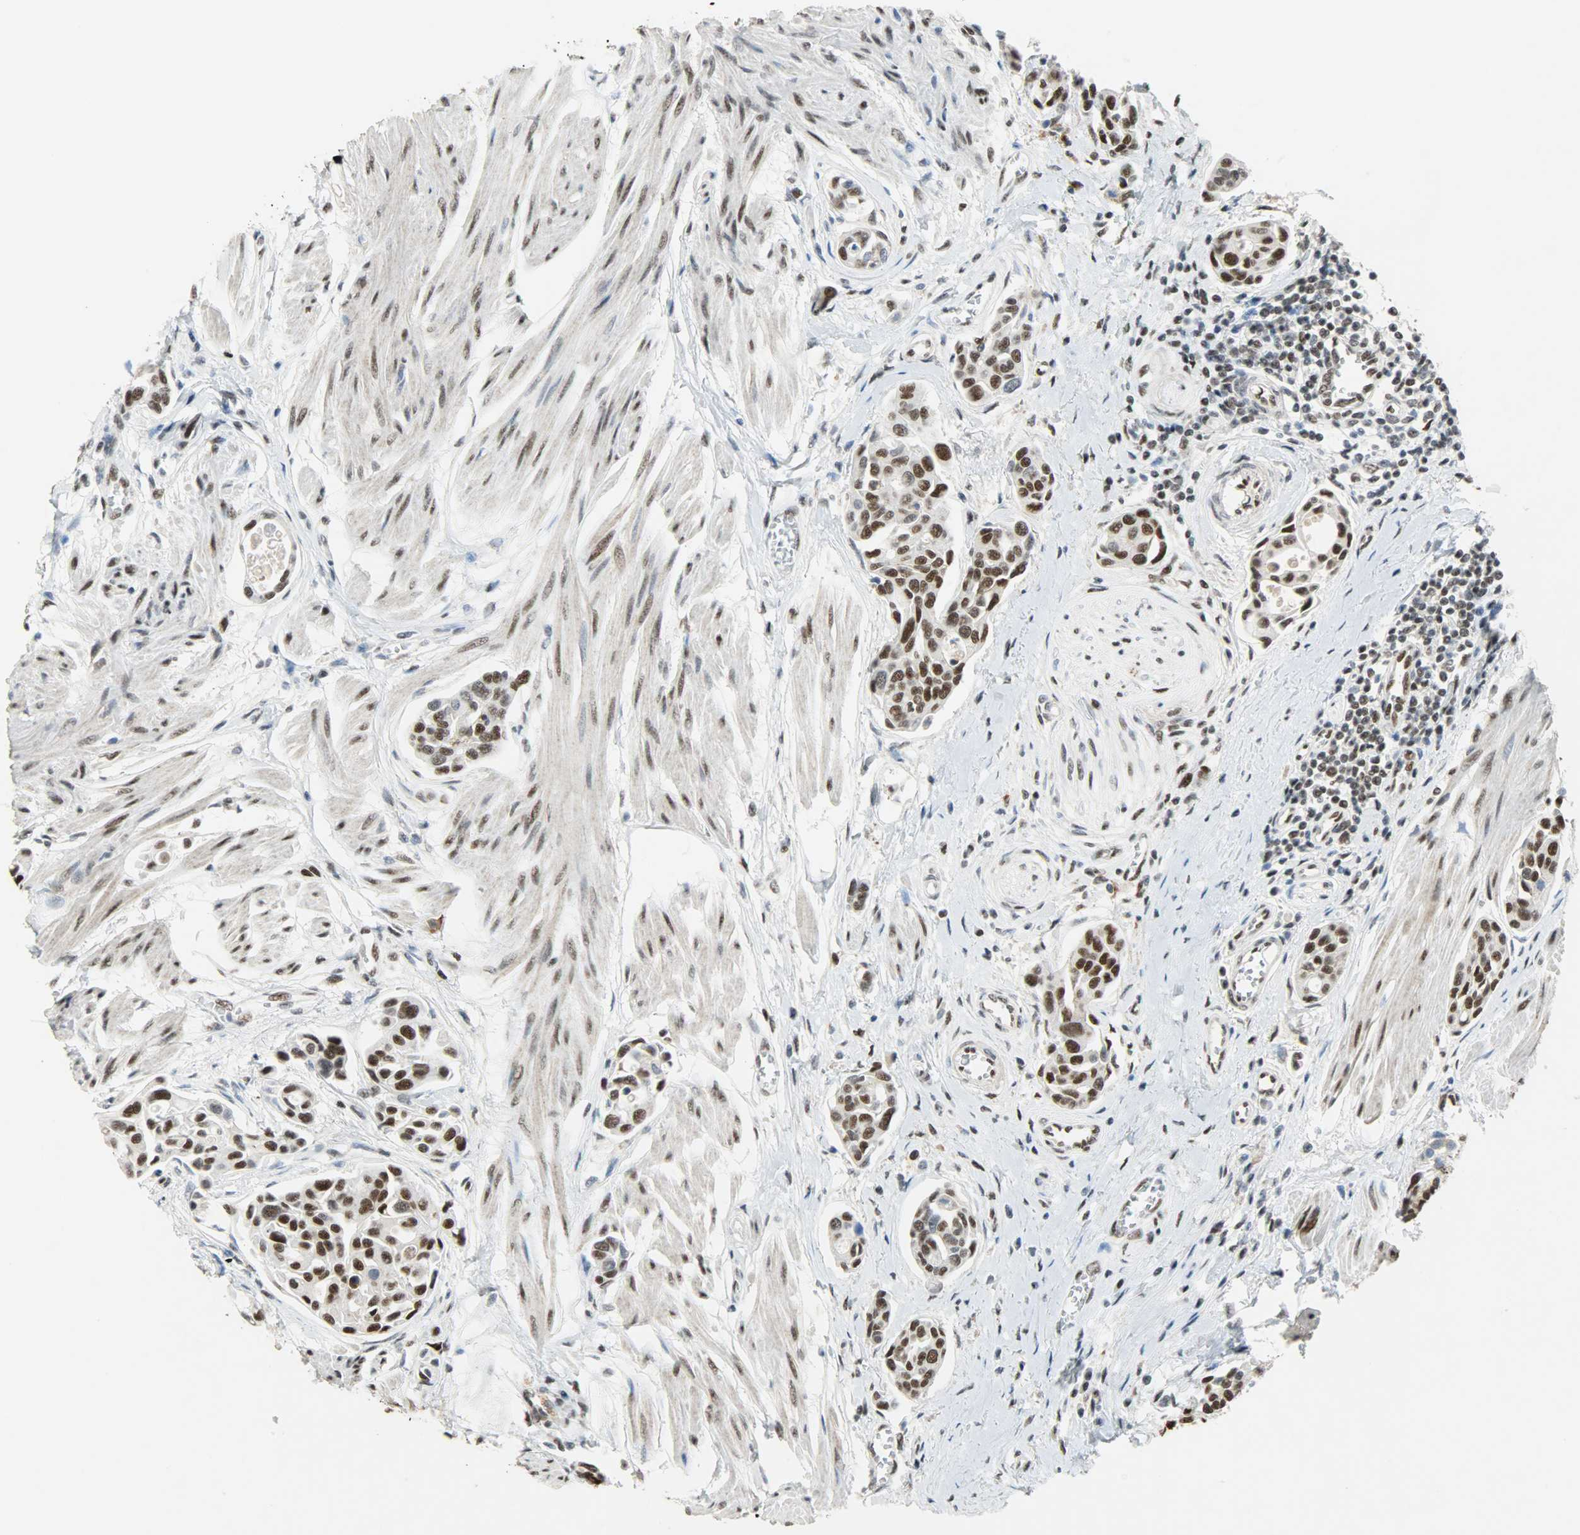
{"staining": {"intensity": "strong", "quantity": ">75%", "location": "nuclear"}, "tissue": "urothelial cancer", "cell_type": "Tumor cells", "image_type": "cancer", "snomed": [{"axis": "morphology", "description": "Urothelial carcinoma, High grade"}, {"axis": "topography", "description": "Urinary bladder"}], "caption": "Immunohistochemistry (IHC) of high-grade urothelial carcinoma exhibits high levels of strong nuclear staining in approximately >75% of tumor cells.", "gene": "SSB", "patient": {"sex": "male", "age": 78}}